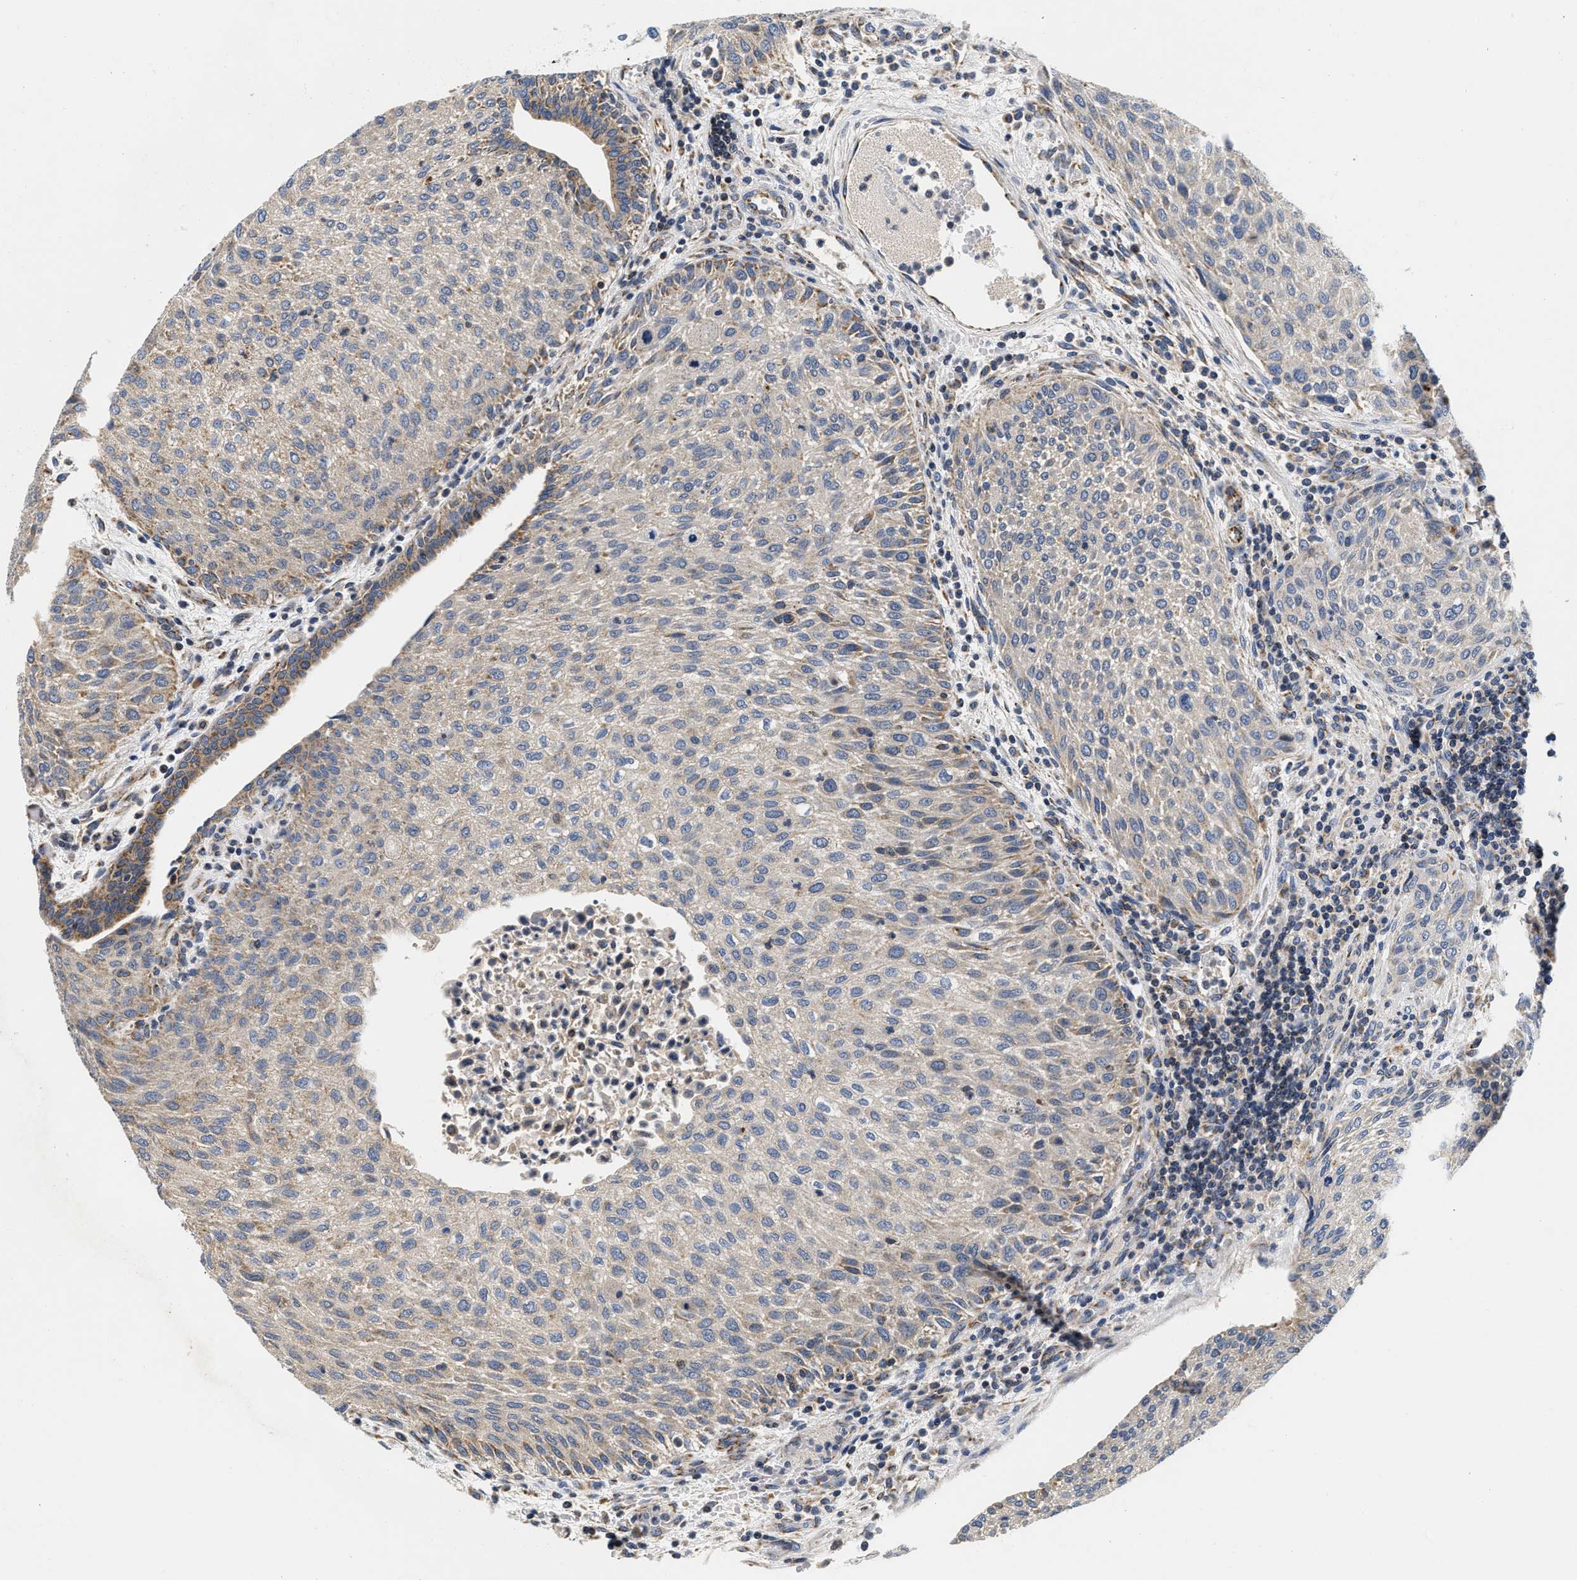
{"staining": {"intensity": "weak", "quantity": "<25%", "location": "cytoplasmic/membranous"}, "tissue": "urothelial cancer", "cell_type": "Tumor cells", "image_type": "cancer", "snomed": [{"axis": "morphology", "description": "Urothelial carcinoma, Low grade"}, {"axis": "morphology", "description": "Urothelial carcinoma, High grade"}, {"axis": "topography", "description": "Urinary bladder"}], "caption": "High power microscopy photomicrograph of an immunohistochemistry histopathology image of high-grade urothelial carcinoma, revealing no significant positivity in tumor cells.", "gene": "PDP1", "patient": {"sex": "male", "age": 35}}